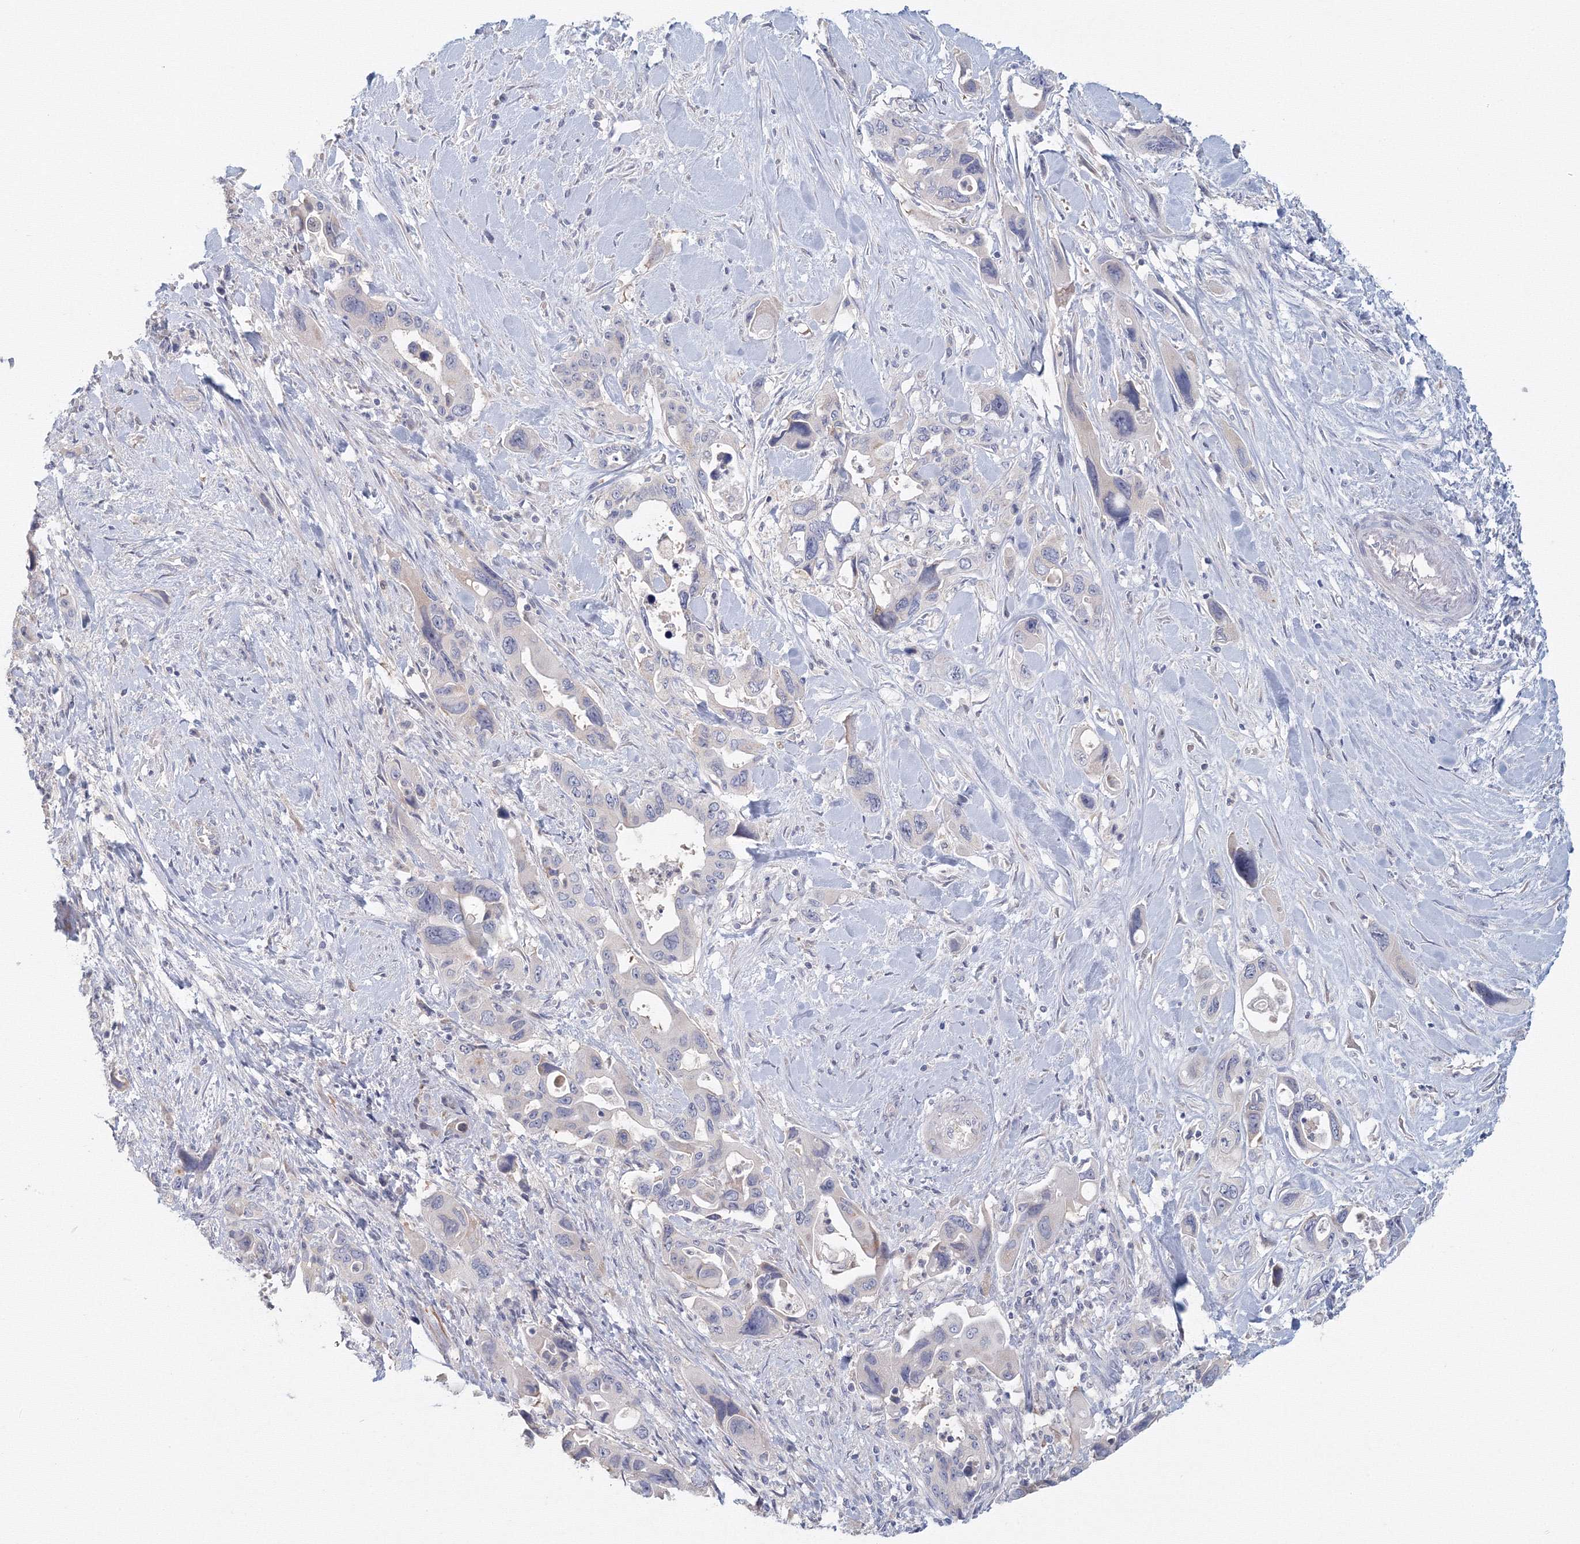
{"staining": {"intensity": "negative", "quantity": "none", "location": "none"}, "tissue": "pancreatic cancer", "cell_type": "Tumor cells", "image_type": "cancer", "snomed": [{"axis": "morphology", "description": "Adenocarcinoma, NOS"}, {"axis": "topography", "description": "Pancreas"}], "caption": "Immunohistochemical staining of human pancreatic cancer (adenocarcinoma) demonstrates no significant positivity in tumor cells.", "gene": "TACC2", "patient": {"sex": "male", "age": 46}}